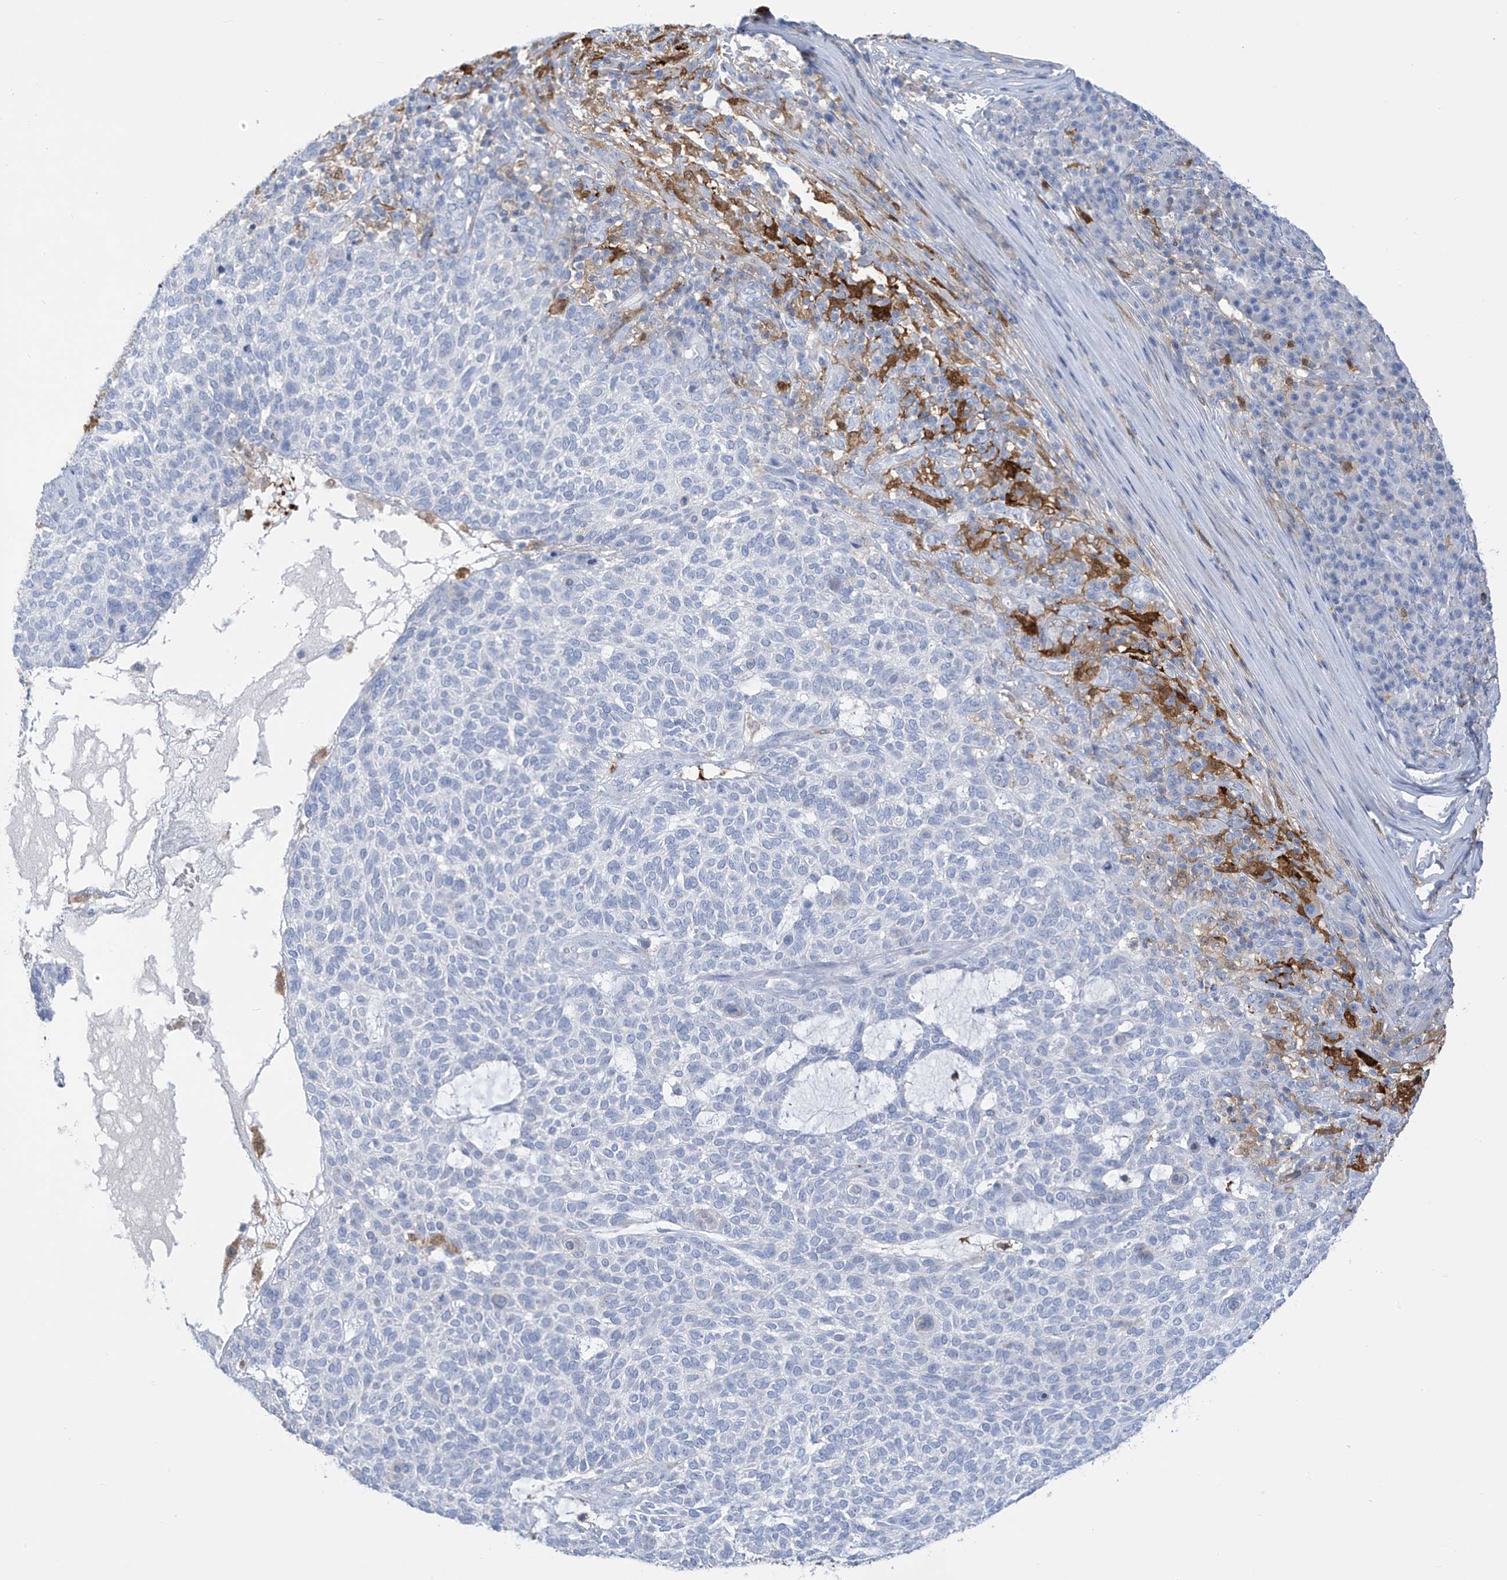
{"staining": {"intensity": "negative", "quantity": "none", "location": "none"}, "tissue": "skin cancer", "cell_type": "Tumor cells", "image_type": "cancer", "snomed": [{"axis": "morphology", "description": "Squamous cell carcinoma, NOS"}, {"axis": "topography", "description": "Skin"}], "caption": "Human squamous cell carcinoma (skin) stained for a protein using IHC shows no expression in tumor cells.", "gene": "TRMT2B", "patient": {"sex": "female", "age": 90}}